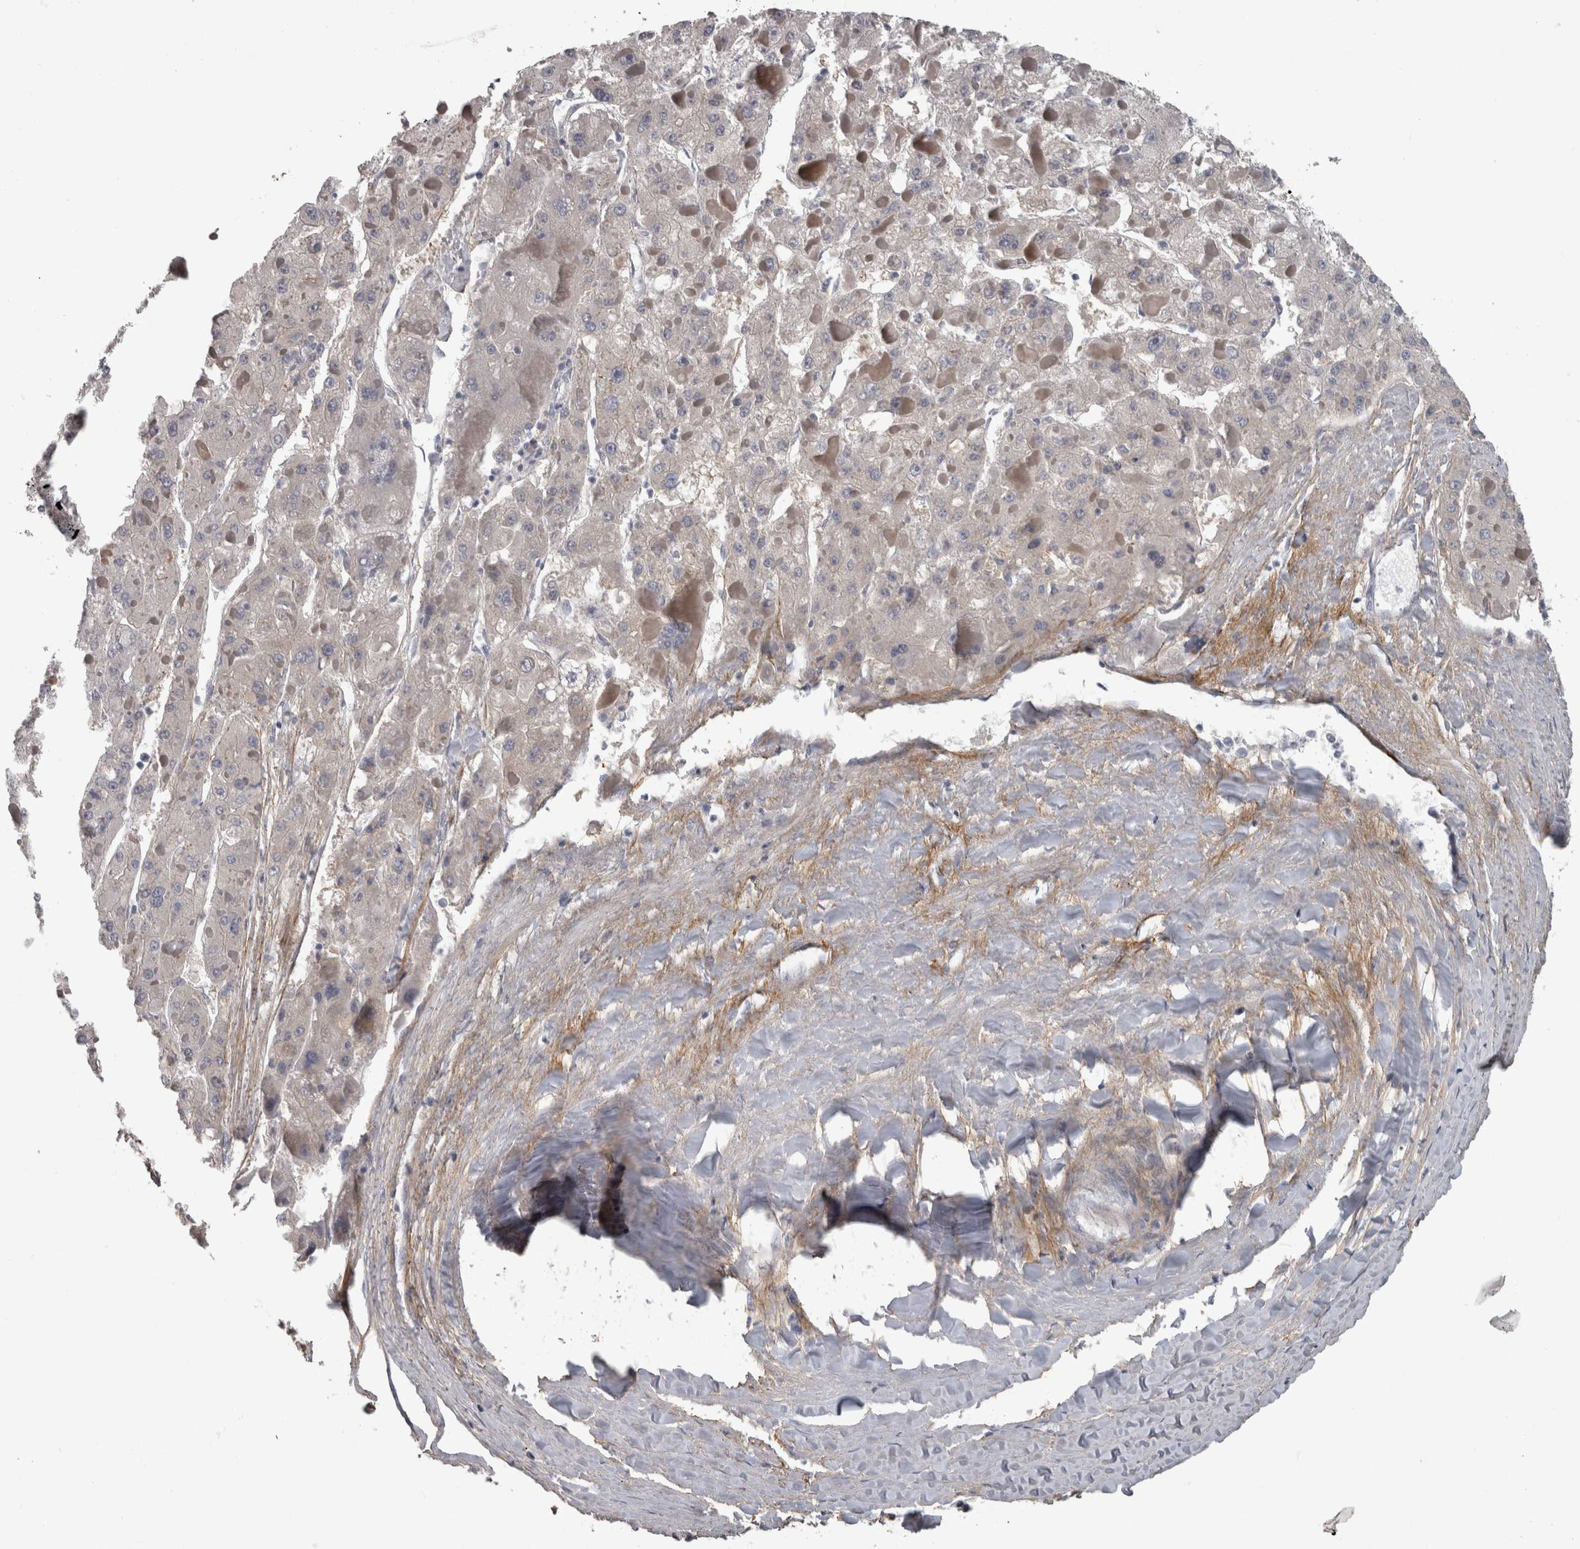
{"staining": {"intensity": "negative", "quantity": "none", "location": "none"}, "tissue": "liver cancer", "cell_type": "Tumor cells", "image_type": "cancer", "snomed": [{"axis": "morphology", "description": "Carcinoma, Hepatocellular, NOS"}, {"axis": "topography", "description": "Liver"}], "caption": "DAB immunohistochemical staining of human liver hepatocellular carcinoma displays no significant positivity in tumor cells. The staining is performed using DAB (3,3'-diaminobenzidine) brown chromogen with nuclei counter-stained in using hematoxylin.", "gene": "EFEMP2", "patient": {"sex": "female", "age": 73}}